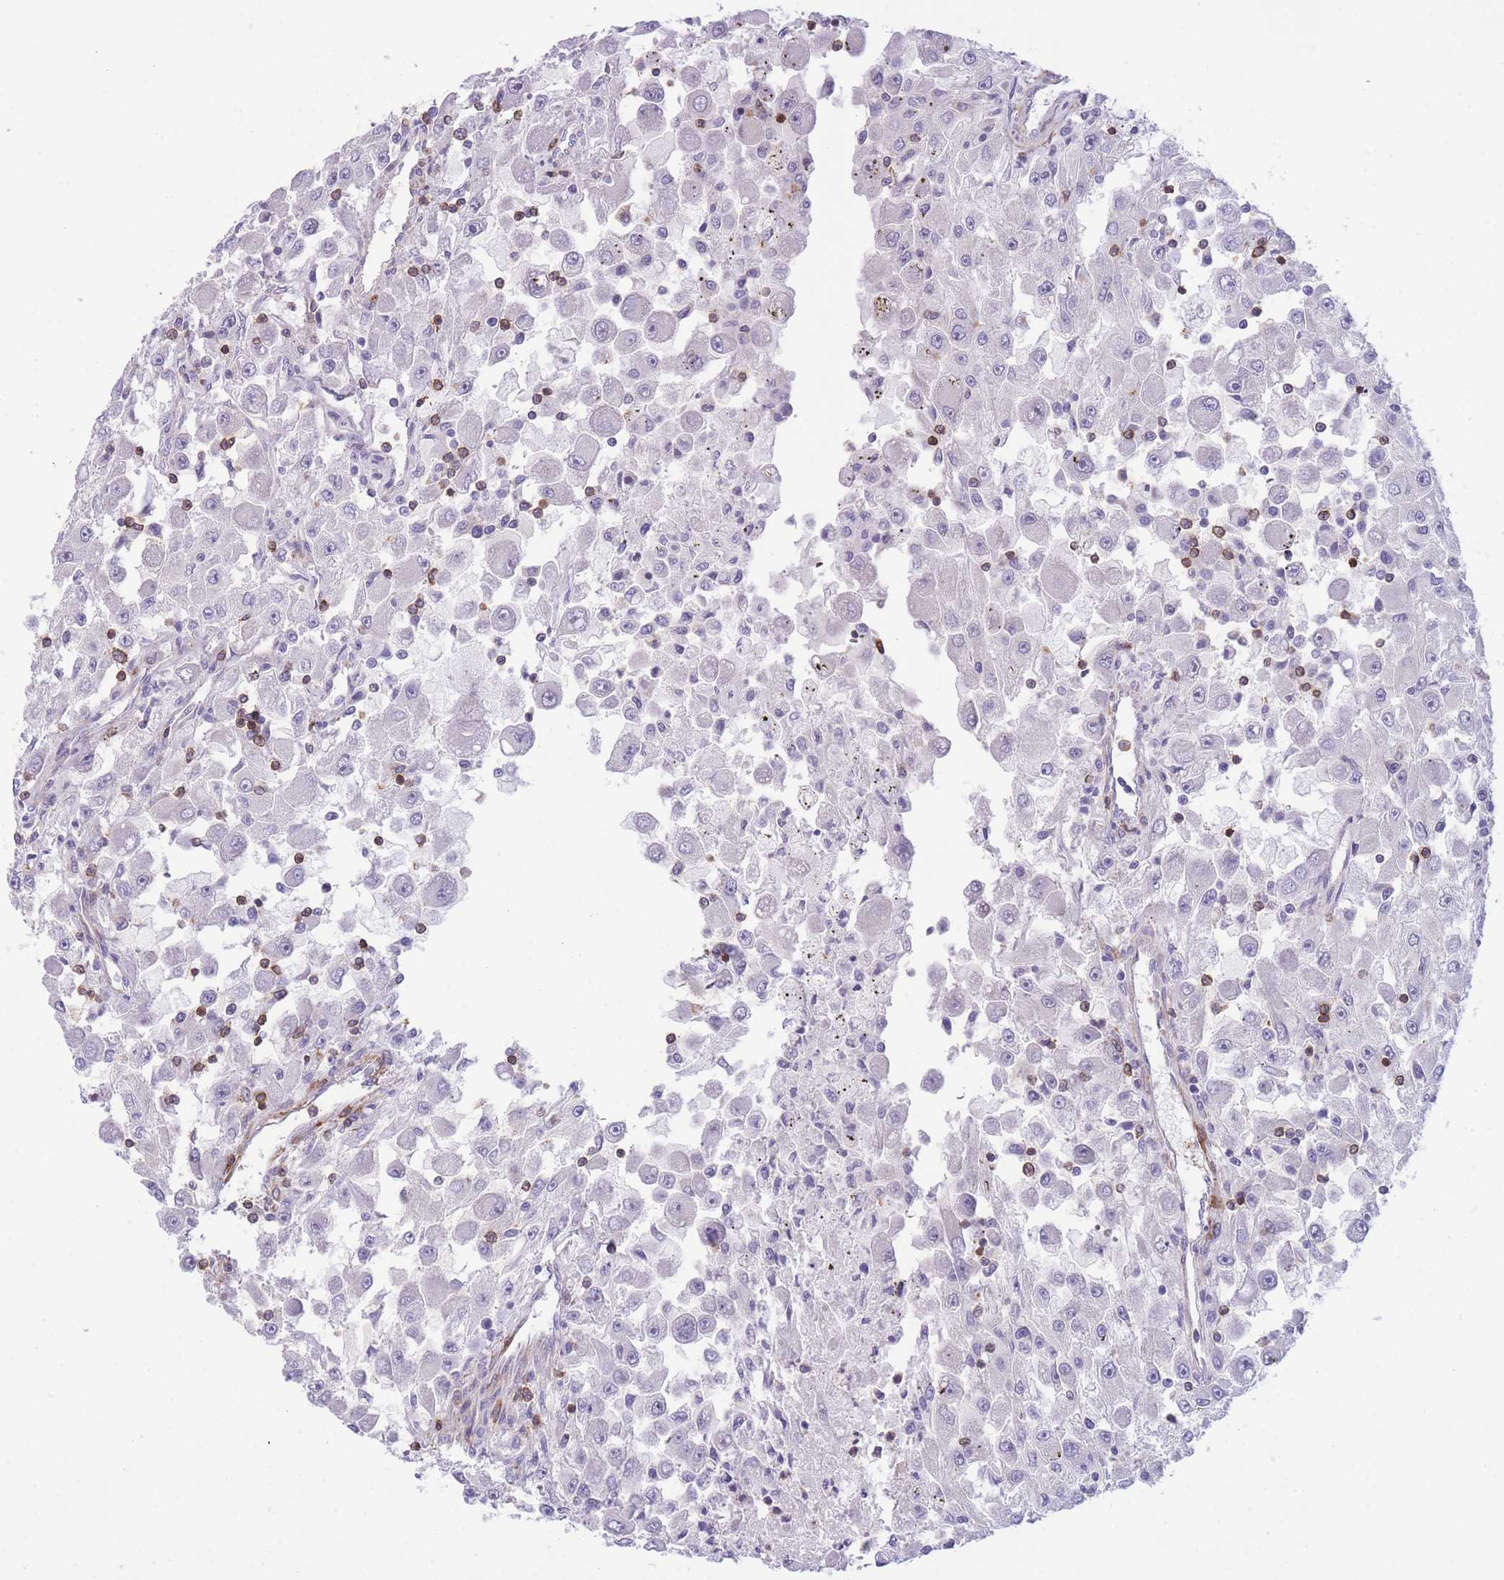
{"staining": {"intensity": "negative", "quantity": "none", "location": "none"}, "tissue": "renal cancer", "cell_type": "Tumor cells", "image_type": "cancer", "snomed": [{"axis": "morphology", "description": "Adenocarcinoma, NOS"}, {"axis": "topography", "description": "Kidney"}], "caption": "Renal adenocarcinoma was stained to show a protein in brown. There is no significant staining in tumor cells.", "gene": "CDC25B", "patient": {"sex": "female", "age": 67}}